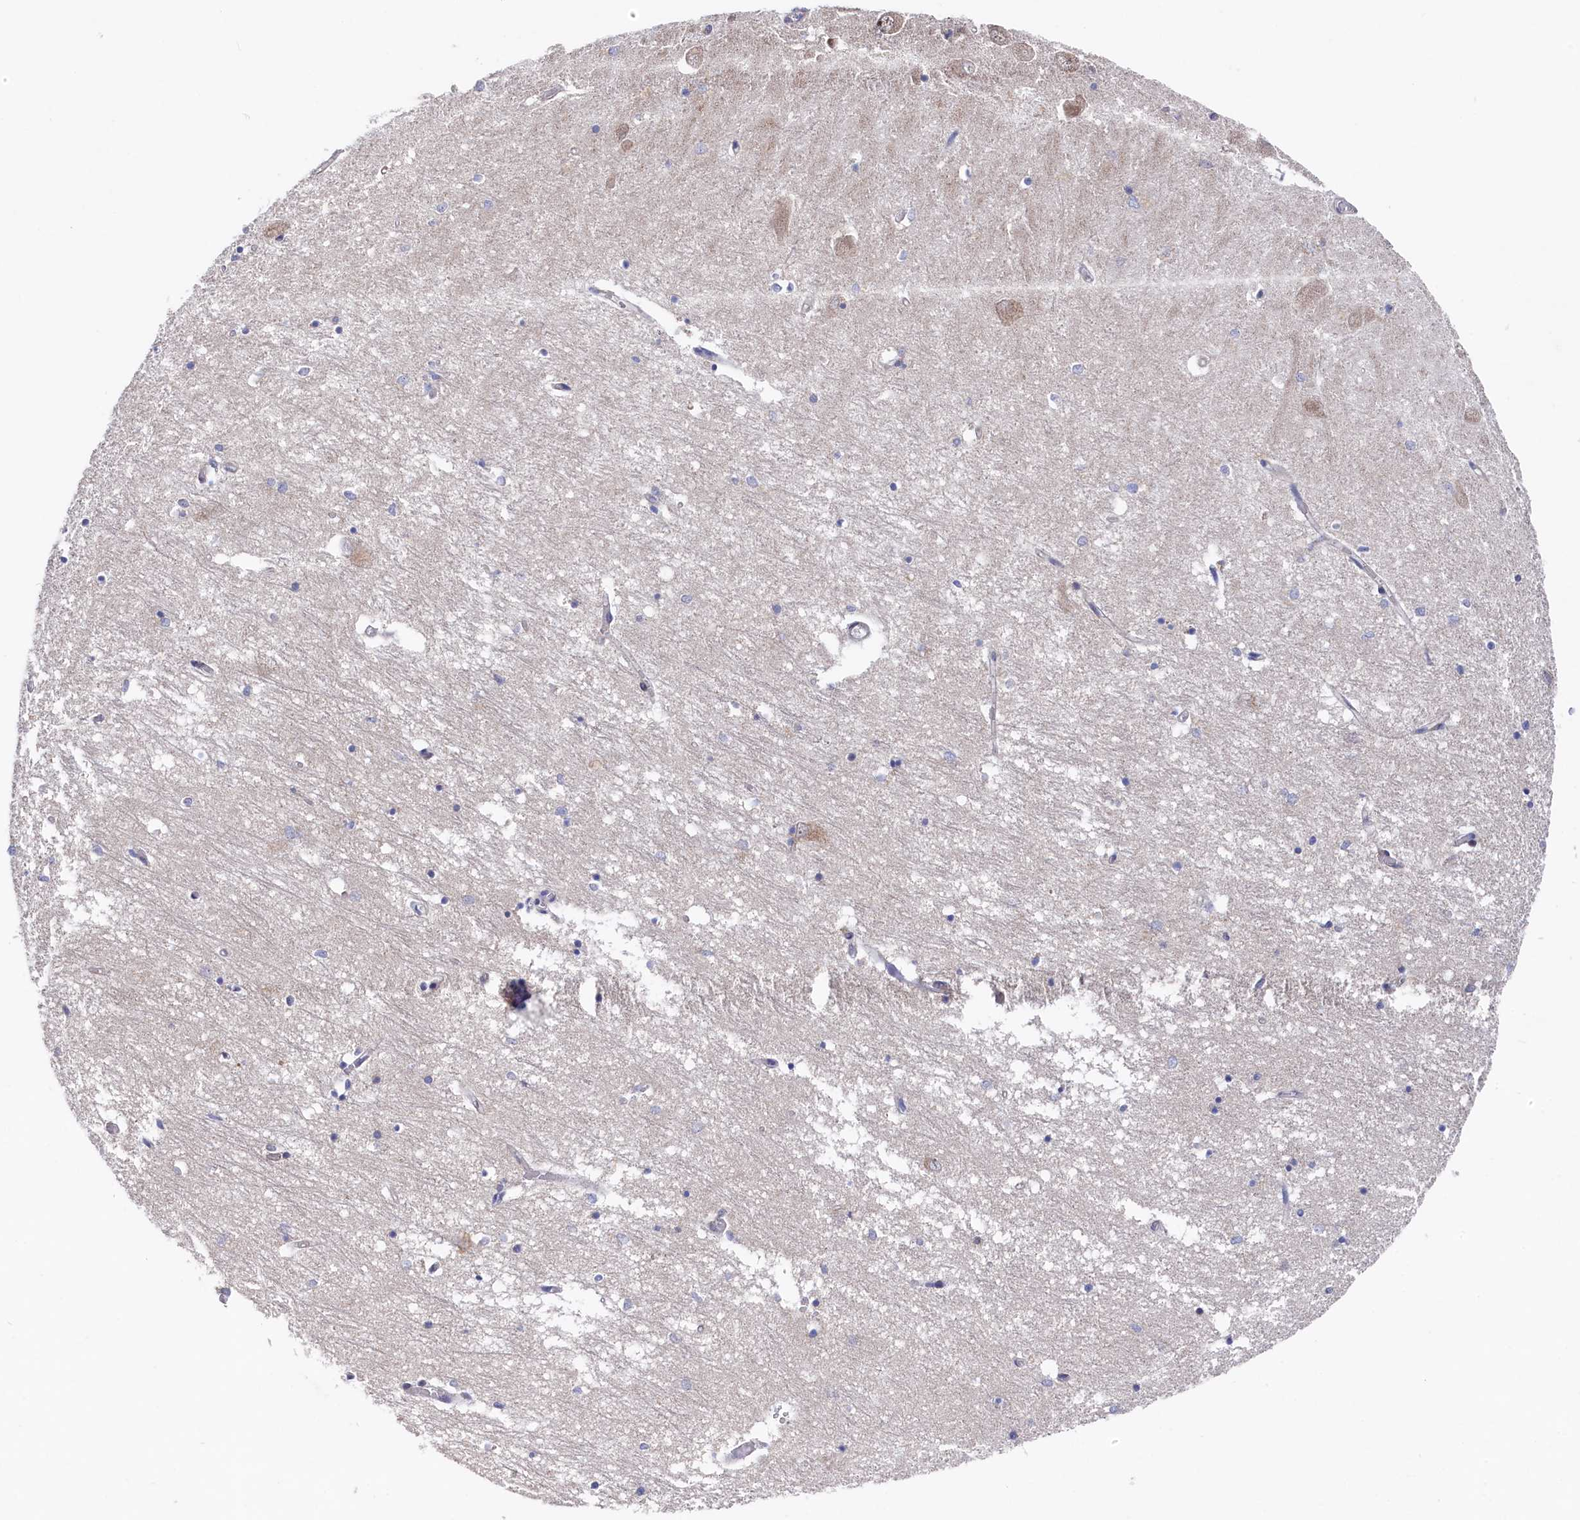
{"staining": {"intensity": "negative", "quantity": "none", "location": "none"}, "tissue": "hippocampus", "cell_type": "Glial cells", "image_type": "normal", "snomed": [{"axis": "morphology", "description": "Normal tissue, NOS"}, {"axis": "topography", "description": "Hippocampus"}], "caption": "Histopathology image shows no significant protein staining in glial cells of normal hippocampus.", "gene": "CHCHD1", "patient": {"sex": "male", "age": 70}}